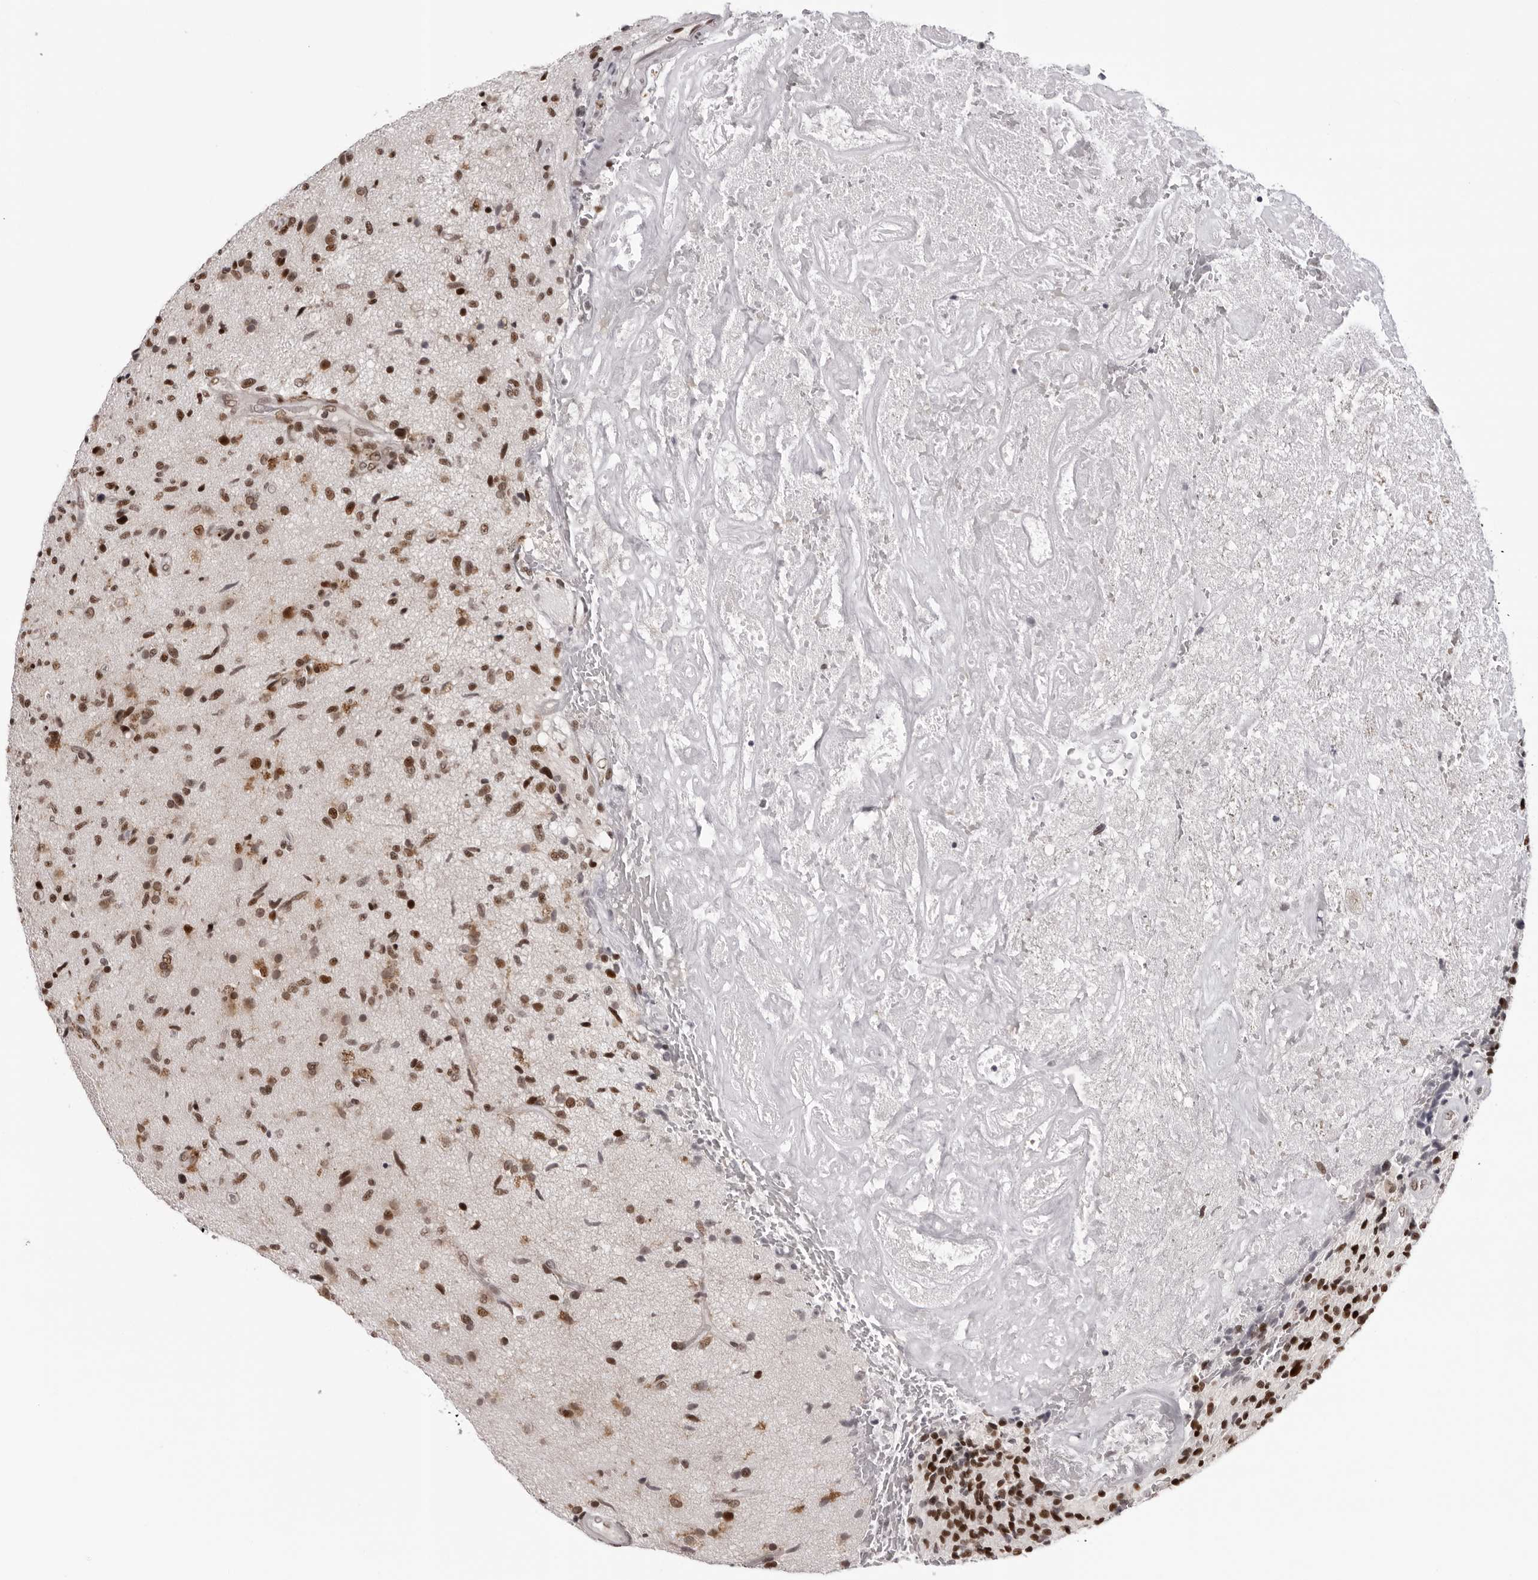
{"staining": {"intensity": "moderate", "quantity": ">75%", "location": "nuclear"}, "tissue": "glioma", "cell_type": "Tumor cells", "image_type": "cancer", "snomed": [{"axis": "morphology", "description": "Glioma, malignant, High grade"}, {"axis": "topography", "description": "Brain"}], "caption": "DAB immunohistochemical staining of malignant high-grade glioma displays moderate nuclear protein staining in approximately >75% of tumor cells. Using DAB (3,3'-diaminobenzidine) (brown) and hematoxylin (blue) stains, captured at high magnification using brightfield microscopy.", "gene": "HEXIM2", "patient": {"sex": "male", "age": 72}}